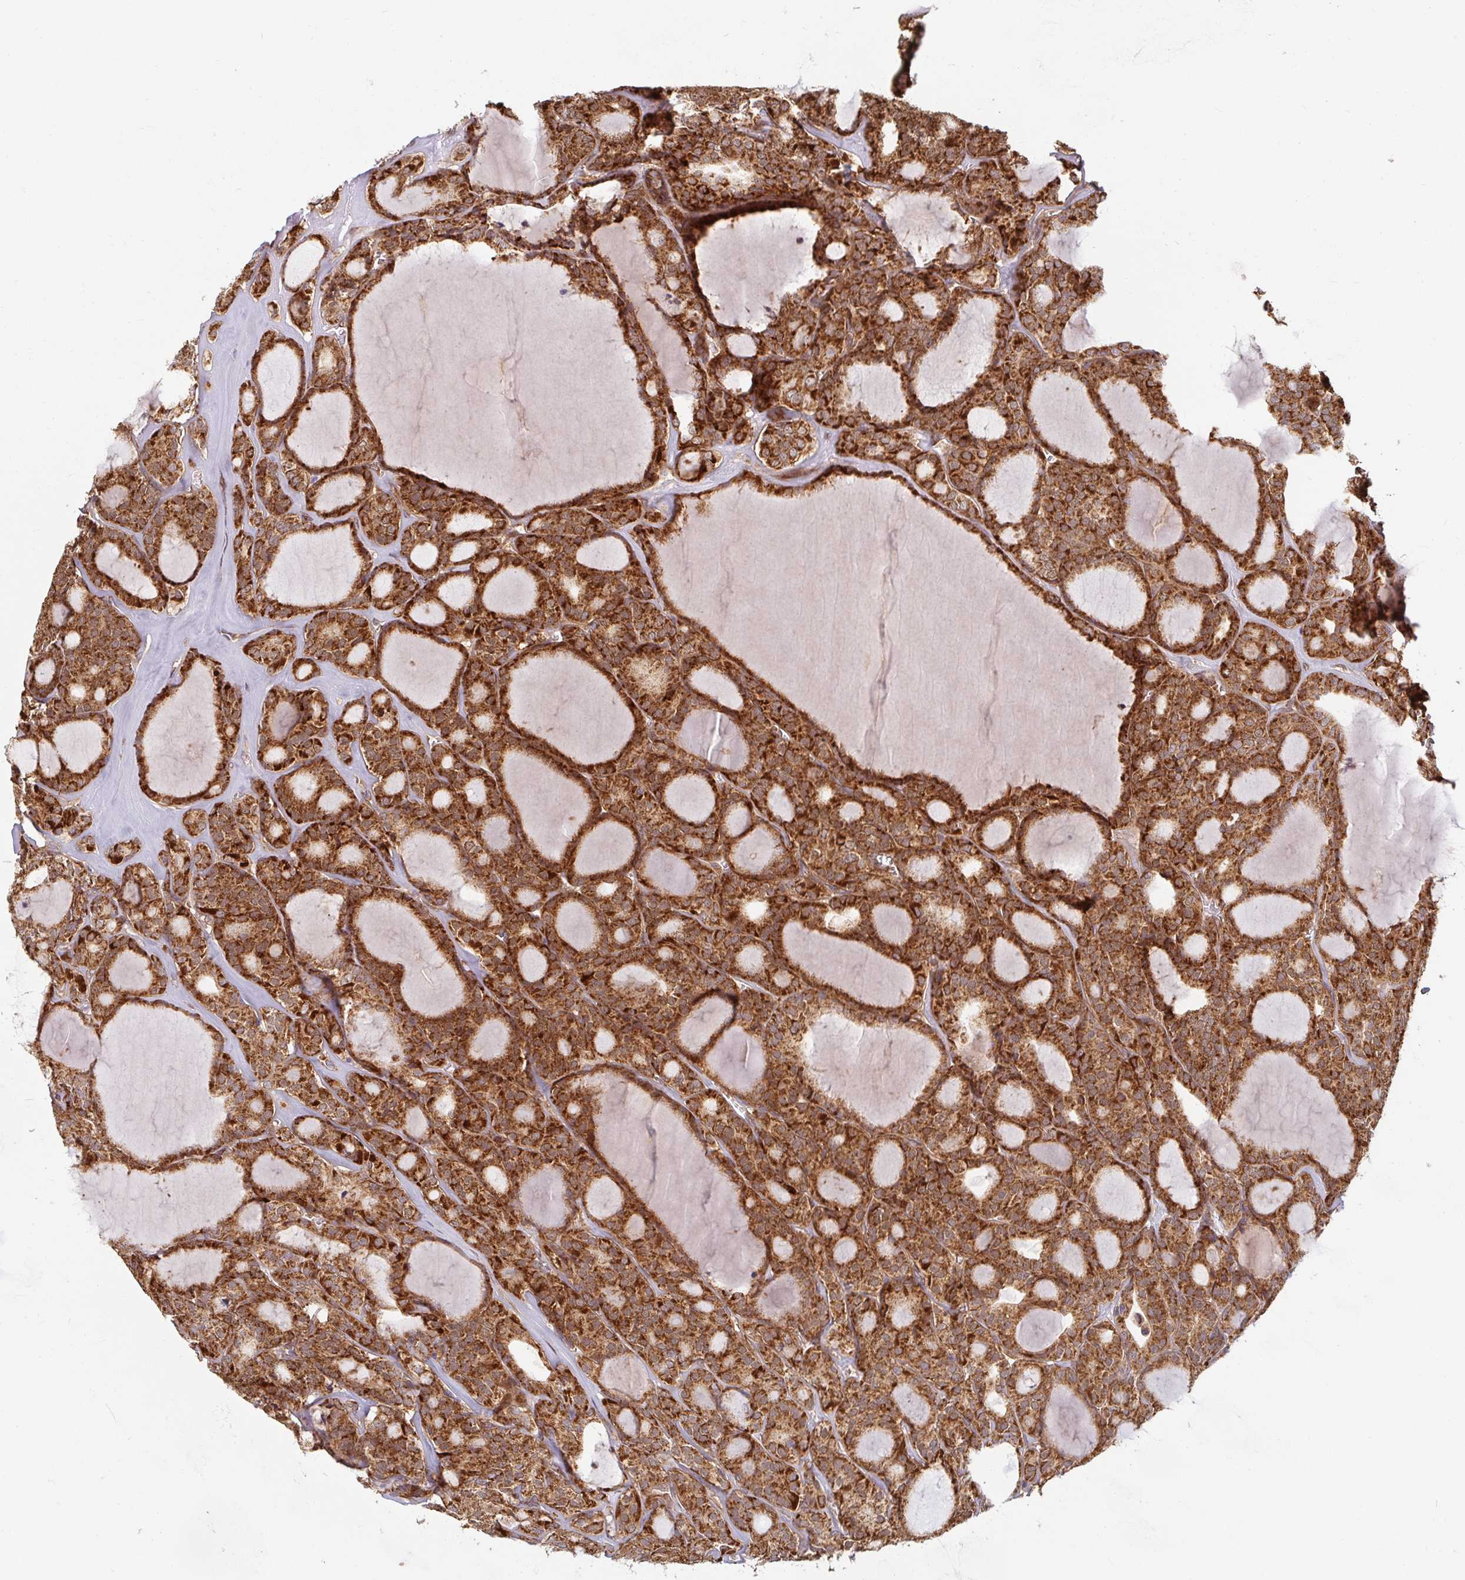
{"staining": {"intensity": "strong", "quantity": ">75%", "location": "cytoplasmic/membranous"}, "tissue": "thyroid cancer", "cell_type": "Tumor cells", "image_type": "cancer", "snomed": [{"axis": "morphology", "description": "Follicular adenoma carcinoma, NOS"}, {"axis": "topography", "description": "Thyroid gland"}], "caption": "This histopathology image displays thyroid follicular adenoma carcinoma stained with immunohistochemistry (IHC) to label a protein in brown. The cytoplasmic/membranous of tumor cells show strong positivity for the protein. Nuclei are counter-stained blue.", "gene": "BTF3", "patient": {"sex": "male", "age": 74}}